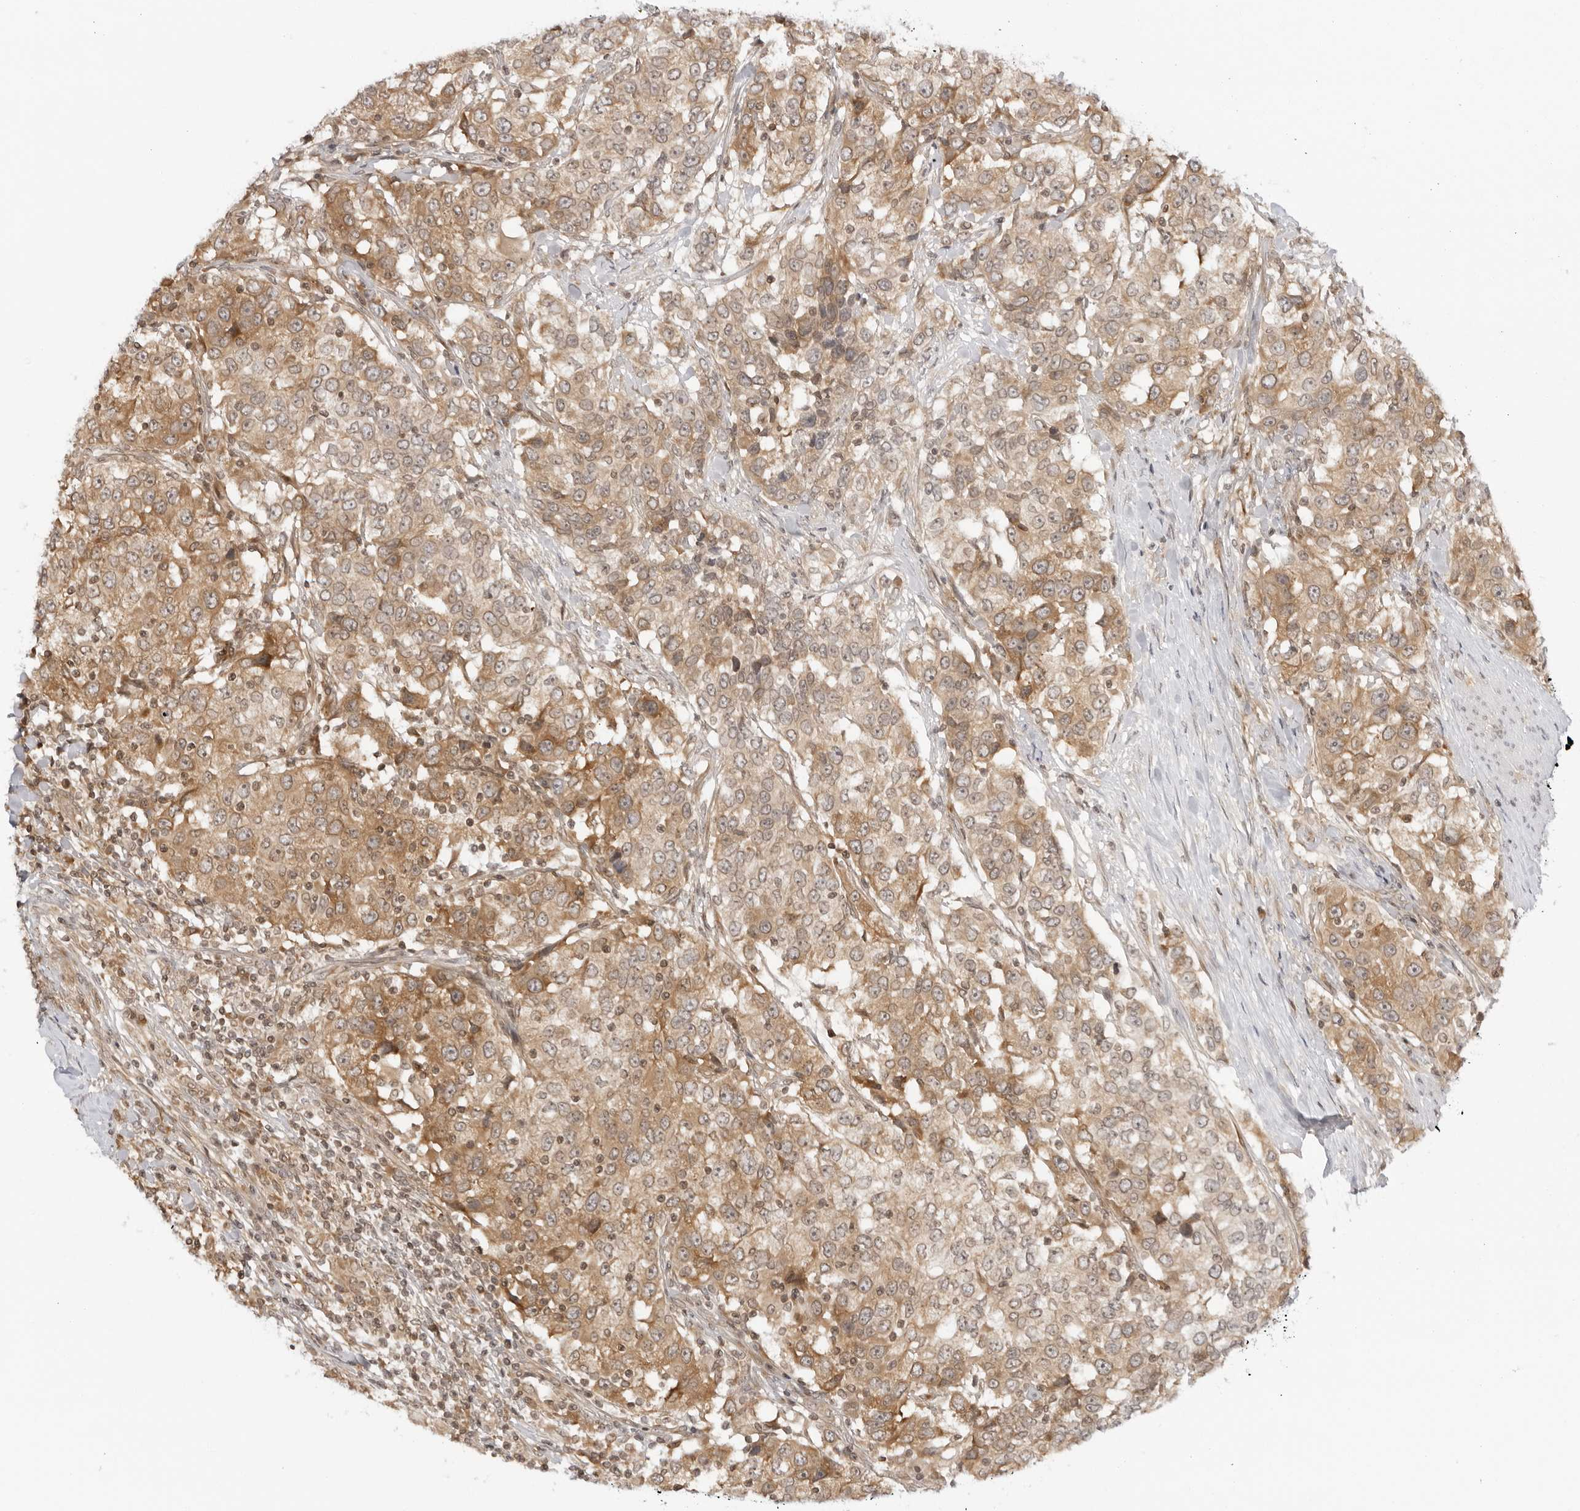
{"staining": {"intensity": "moderate", "quantity": ">75%", "location": "cytoplasmic/membranous"}, "tissue": "urothelial cancer", "cell_type": "Tumor cells", "image_type": "cancer", "snomed": [{"axis": "morphology", "description": "Urothelial carcinoma, High grade"}, {"axis": "topography", "description": "Urinary bladder"}], "caption": "Tumor cells display medium levels of moderate cytoplasmic/membranous staining in approximately >75% of cells in urothelial cancer.", "gene": "PRRC2C", "patient": {"sex": "female", "age": 80}}